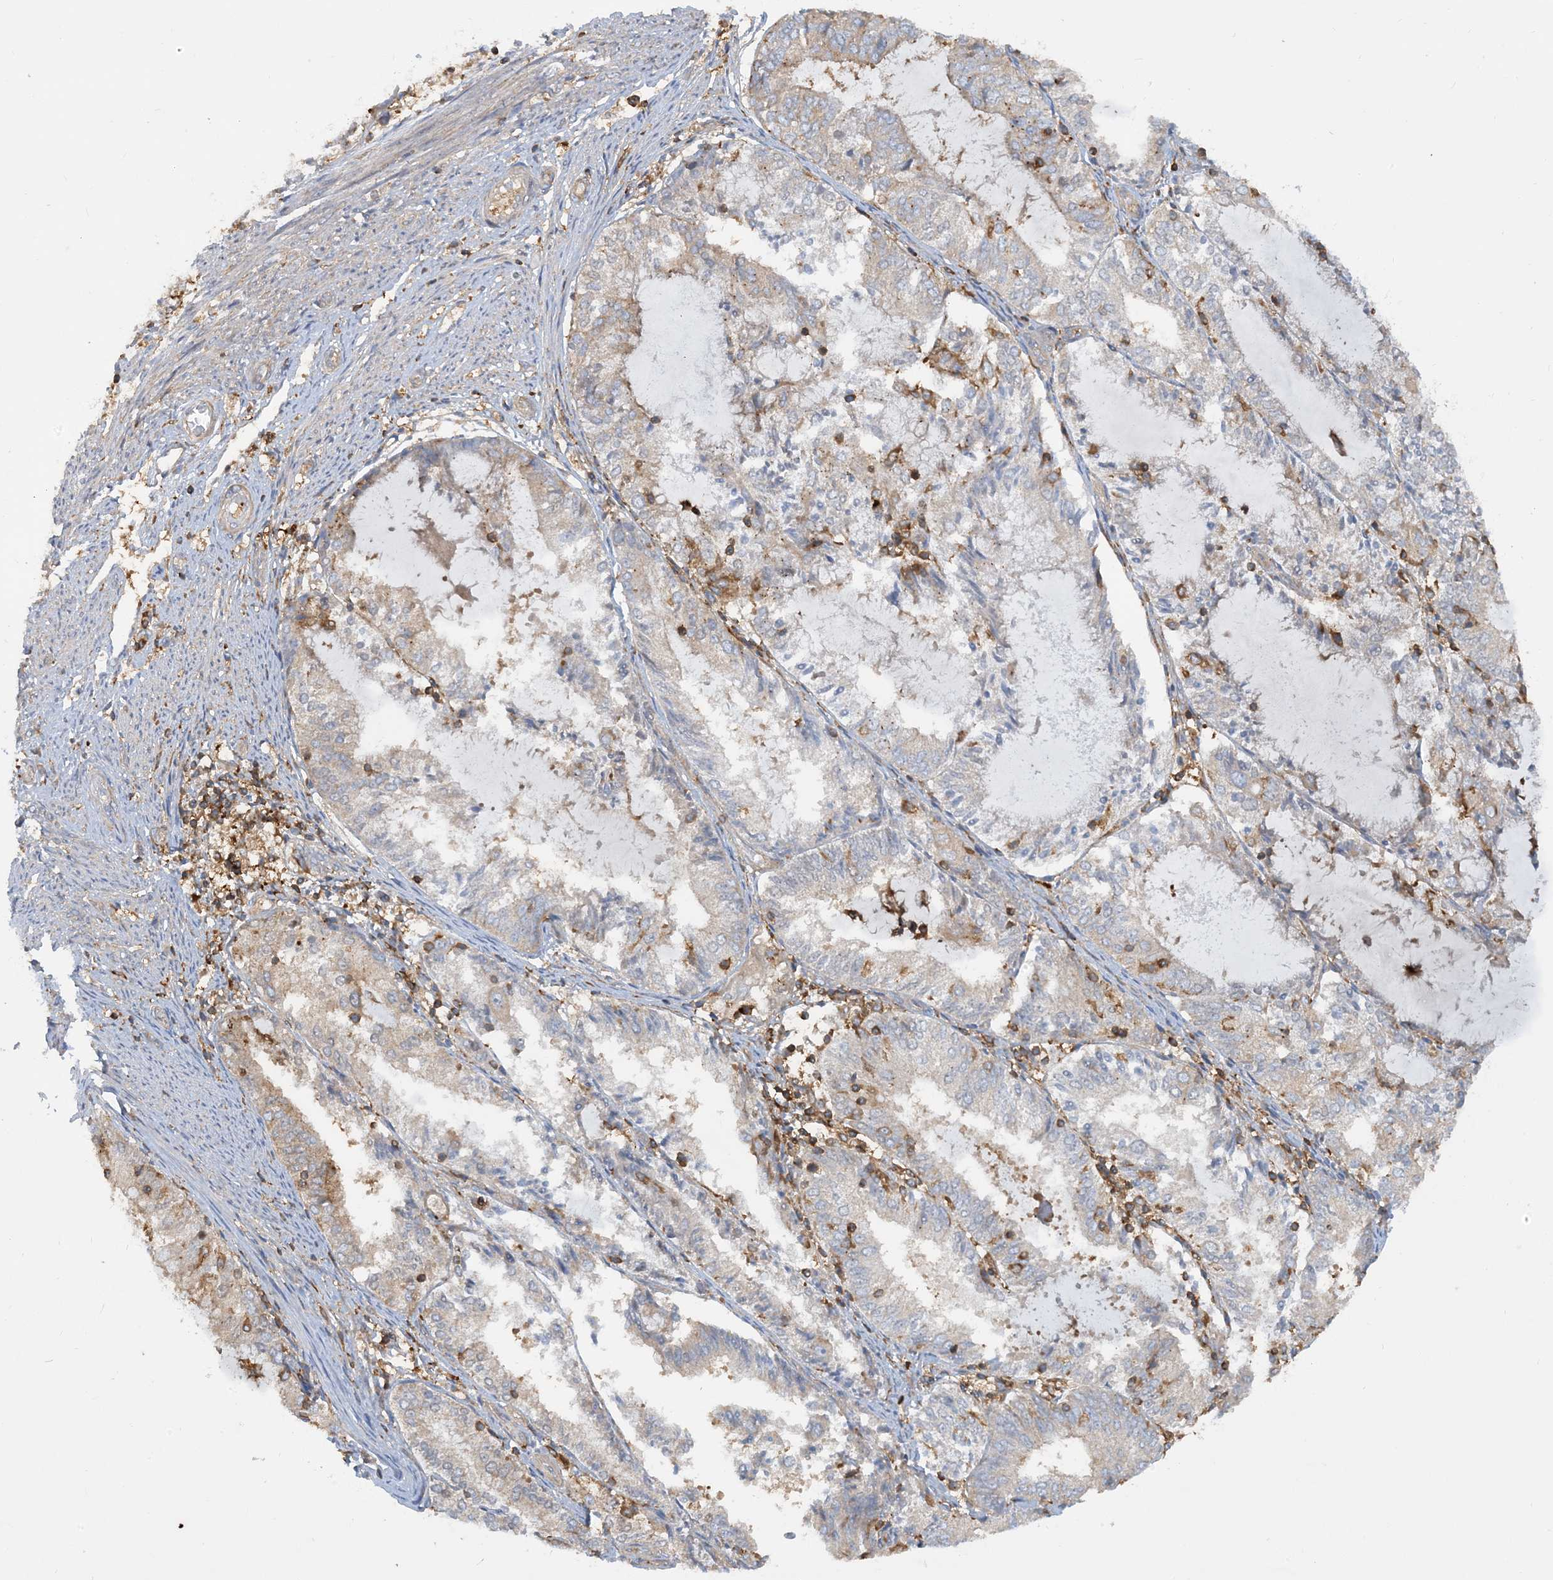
{"staining": {"intensity": "weak", "quantity": "<25%", "location": "cytoplasmic/membranous"}, "tissue": "endometrial cancer", "cell_type": "Tumor cells", "image_type": "cancer", "snomed": [{"axis": "morphology", "description": "Adenocarcinoma, NOS"}, {"axis": "topography", "description": "Endometrium"}], "caption": "IHC of human endometrial cancer (adenocarcinoma) exhibits no positivity in tumor cells.", "gene": "SFMBT2", "patient": {"sex": "female", "age": 81}}